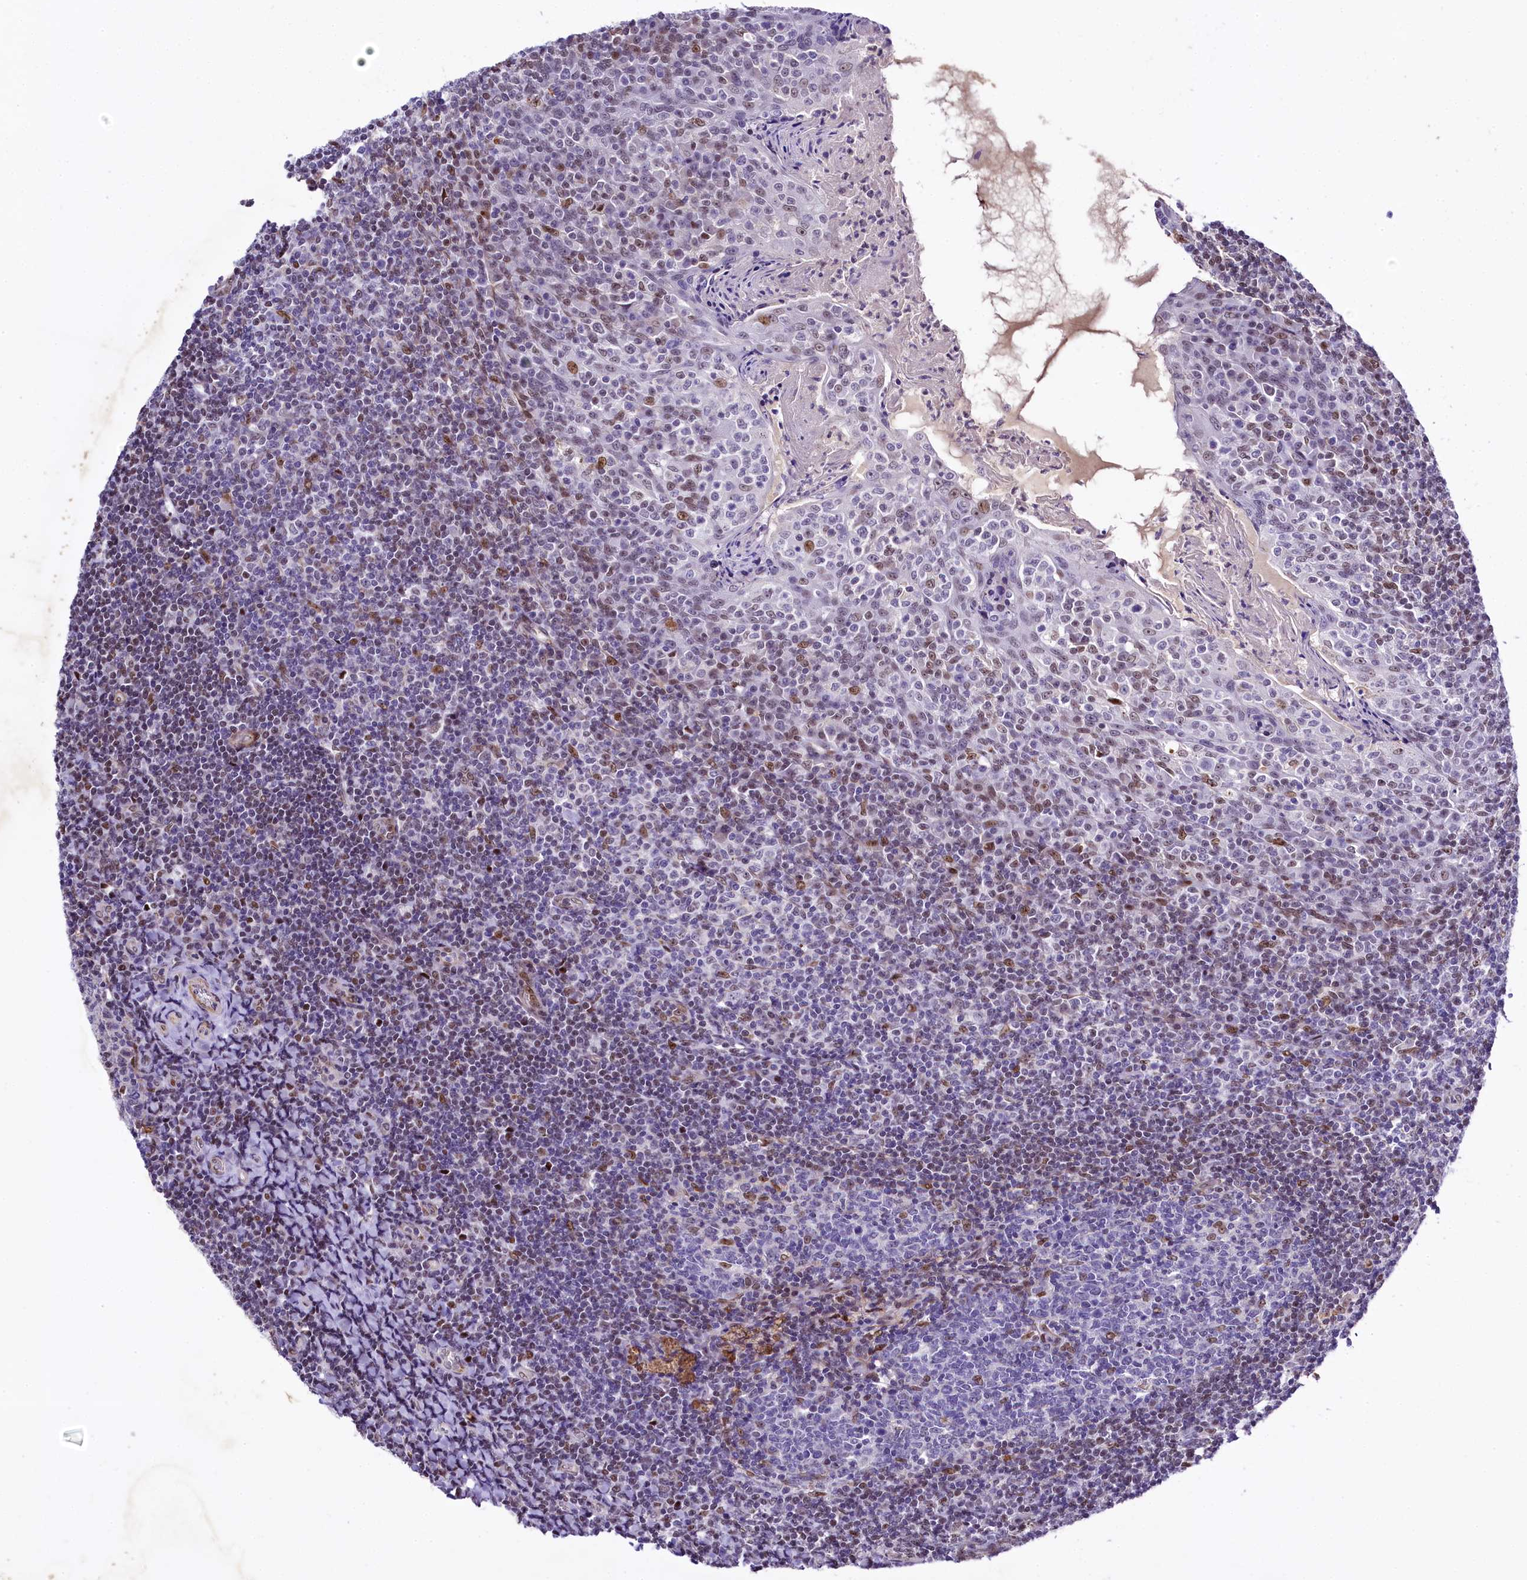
{"staining": {"intensity": "moderate", "quantity": "<25%", "location": "nuclear"}, "tissue": "tonsil", "cell_type": "Germinal center cells", "image_type": "normal", "snomed": [{"axis": "morphology", "description": "Normal tissue, NOS"}, {"axis": "topography", "description": "Tonsil"}], "caption": "The micrograph demonstrates a brown stain indicating the presence of a protein in the nuclear of germinal center cells in tonsil. The staining was performed using DAB, with brown indicating positive protein expression. Nuclei are stained blue with hematoxylin.", "gene": "SAMD10", "patient": {"sex": "female", "age": 10}}